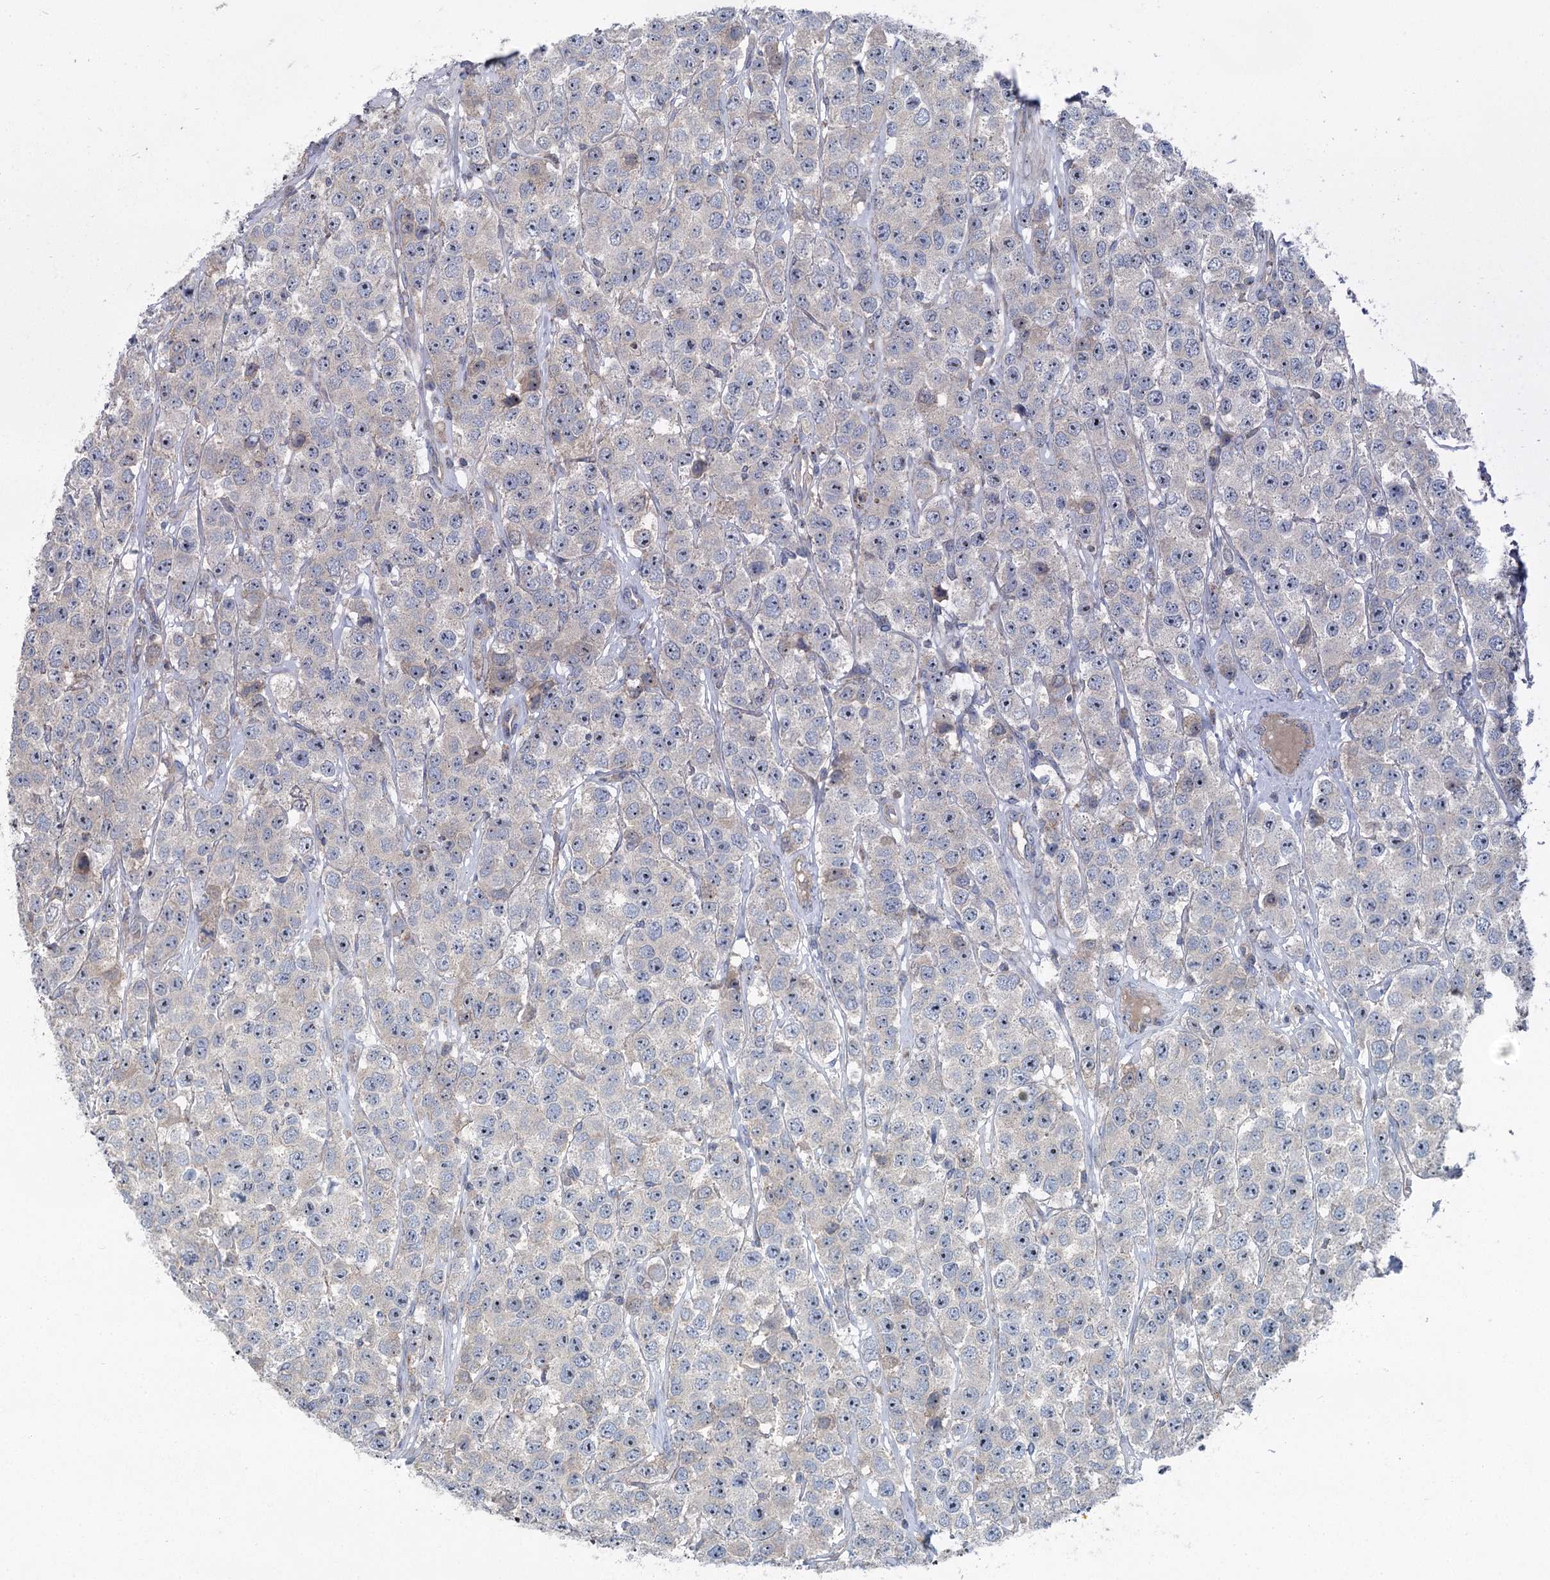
{"staining": {"intensity": "negative", "quantity": "none", "location": "none"}, "tissue": "testis cancer", "cell_type": "Tumor cells", "image_type": "cancer", "snomed": [{"axis": "morphology", "description": "Seminoma, NOS"}, {"axis": "topography", "description": "Testis"}], "caption": "Tumor cells are negative for protein expression in human testis cancer (seminoma).", "gene": "MARK2", "patient": {"sex": "male", "age": 28}}